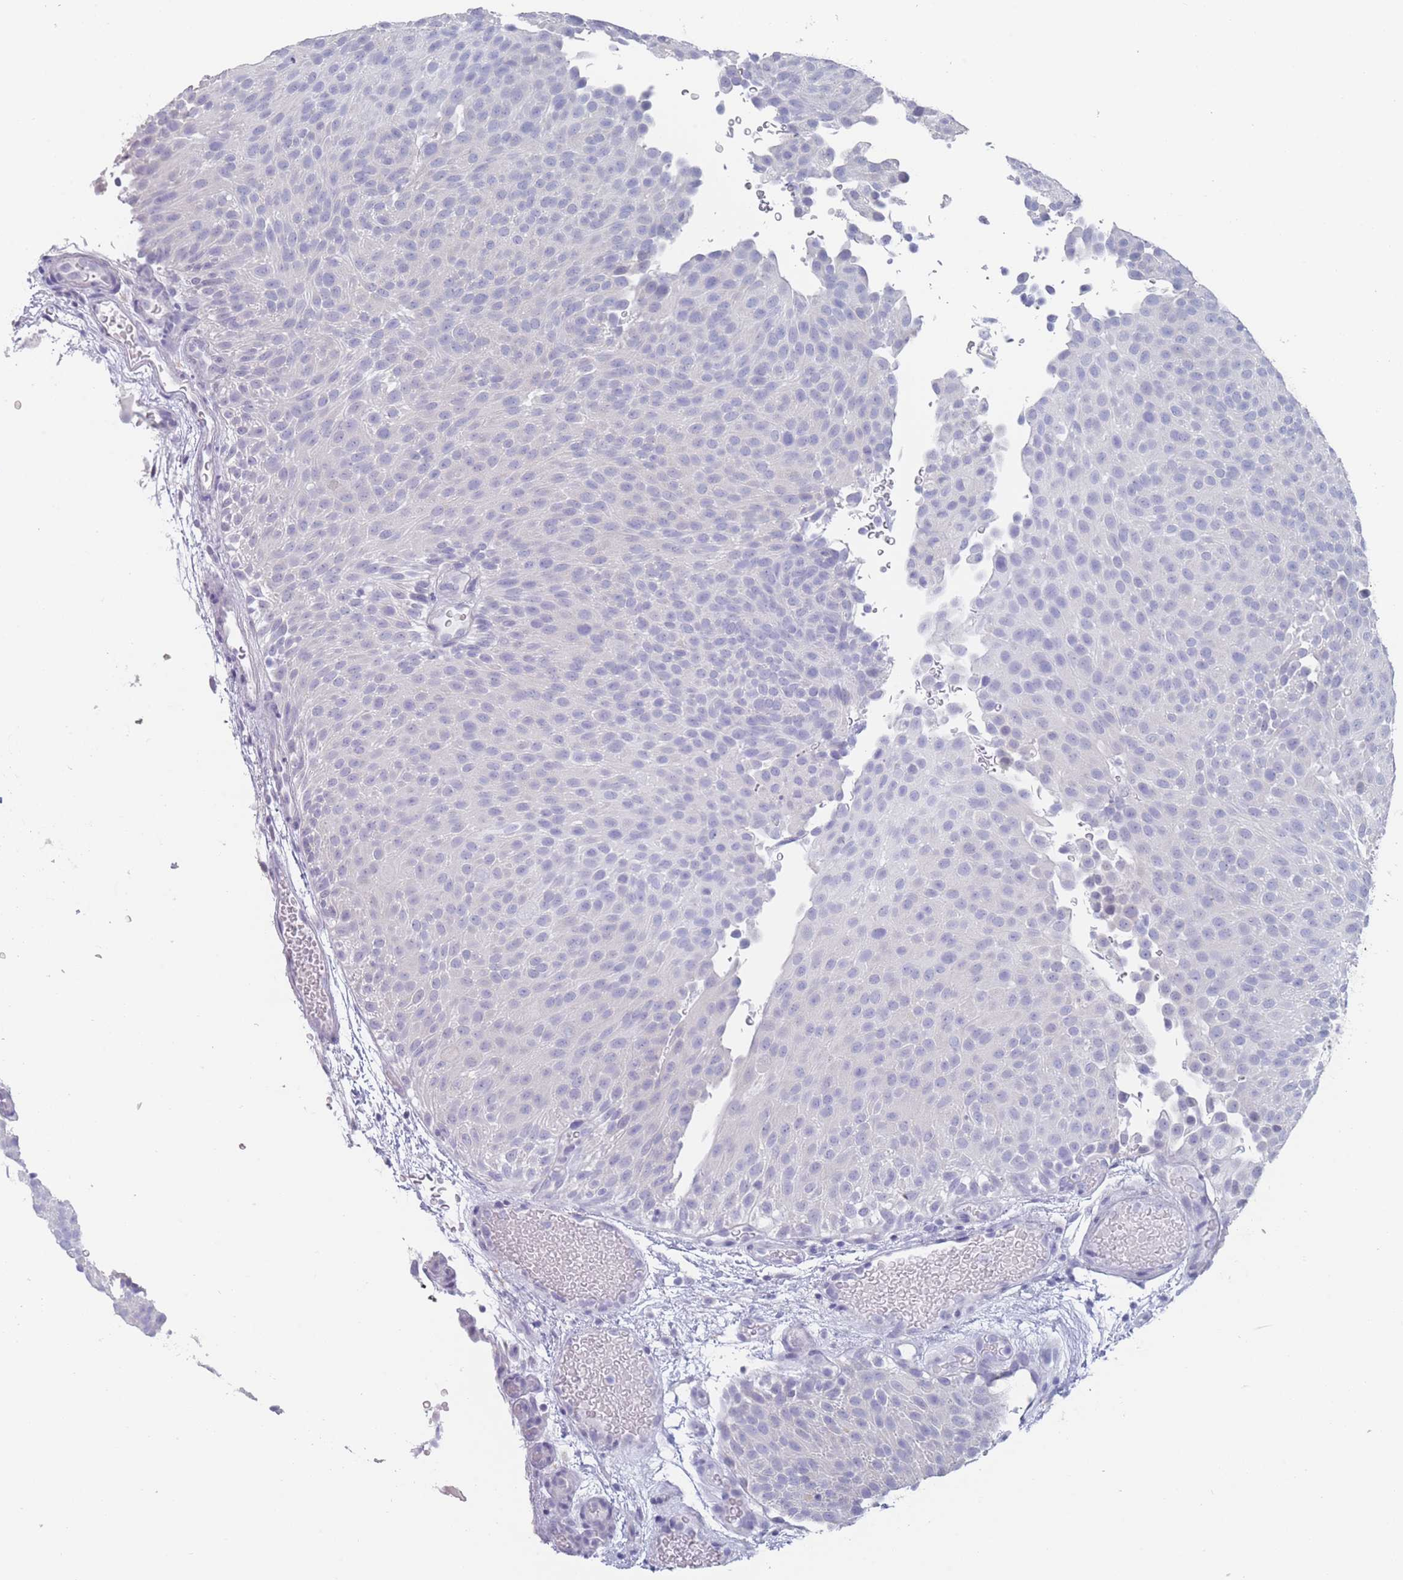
{"staining": {"intensity": "negative", "quantity": "none", "location": "none"}, "tissue": "urothelial cancer", "cell_type": "Tumor cells", "image_type": "cancer", "snomed": [{"axis": "morphology", "description": "Urothelial carcinoma, Low grade"}, {"axis": "topography", "description": "Urinary bladder"}], "caption": "Tumor cells show no significant expression in urothelial cancer. The staining is performed using DAB brown chromogen with nuclei counter-stained in using hematoxylin.", "gene": "CYP51A1", "patient": {"sex": "male", "age": 78}}